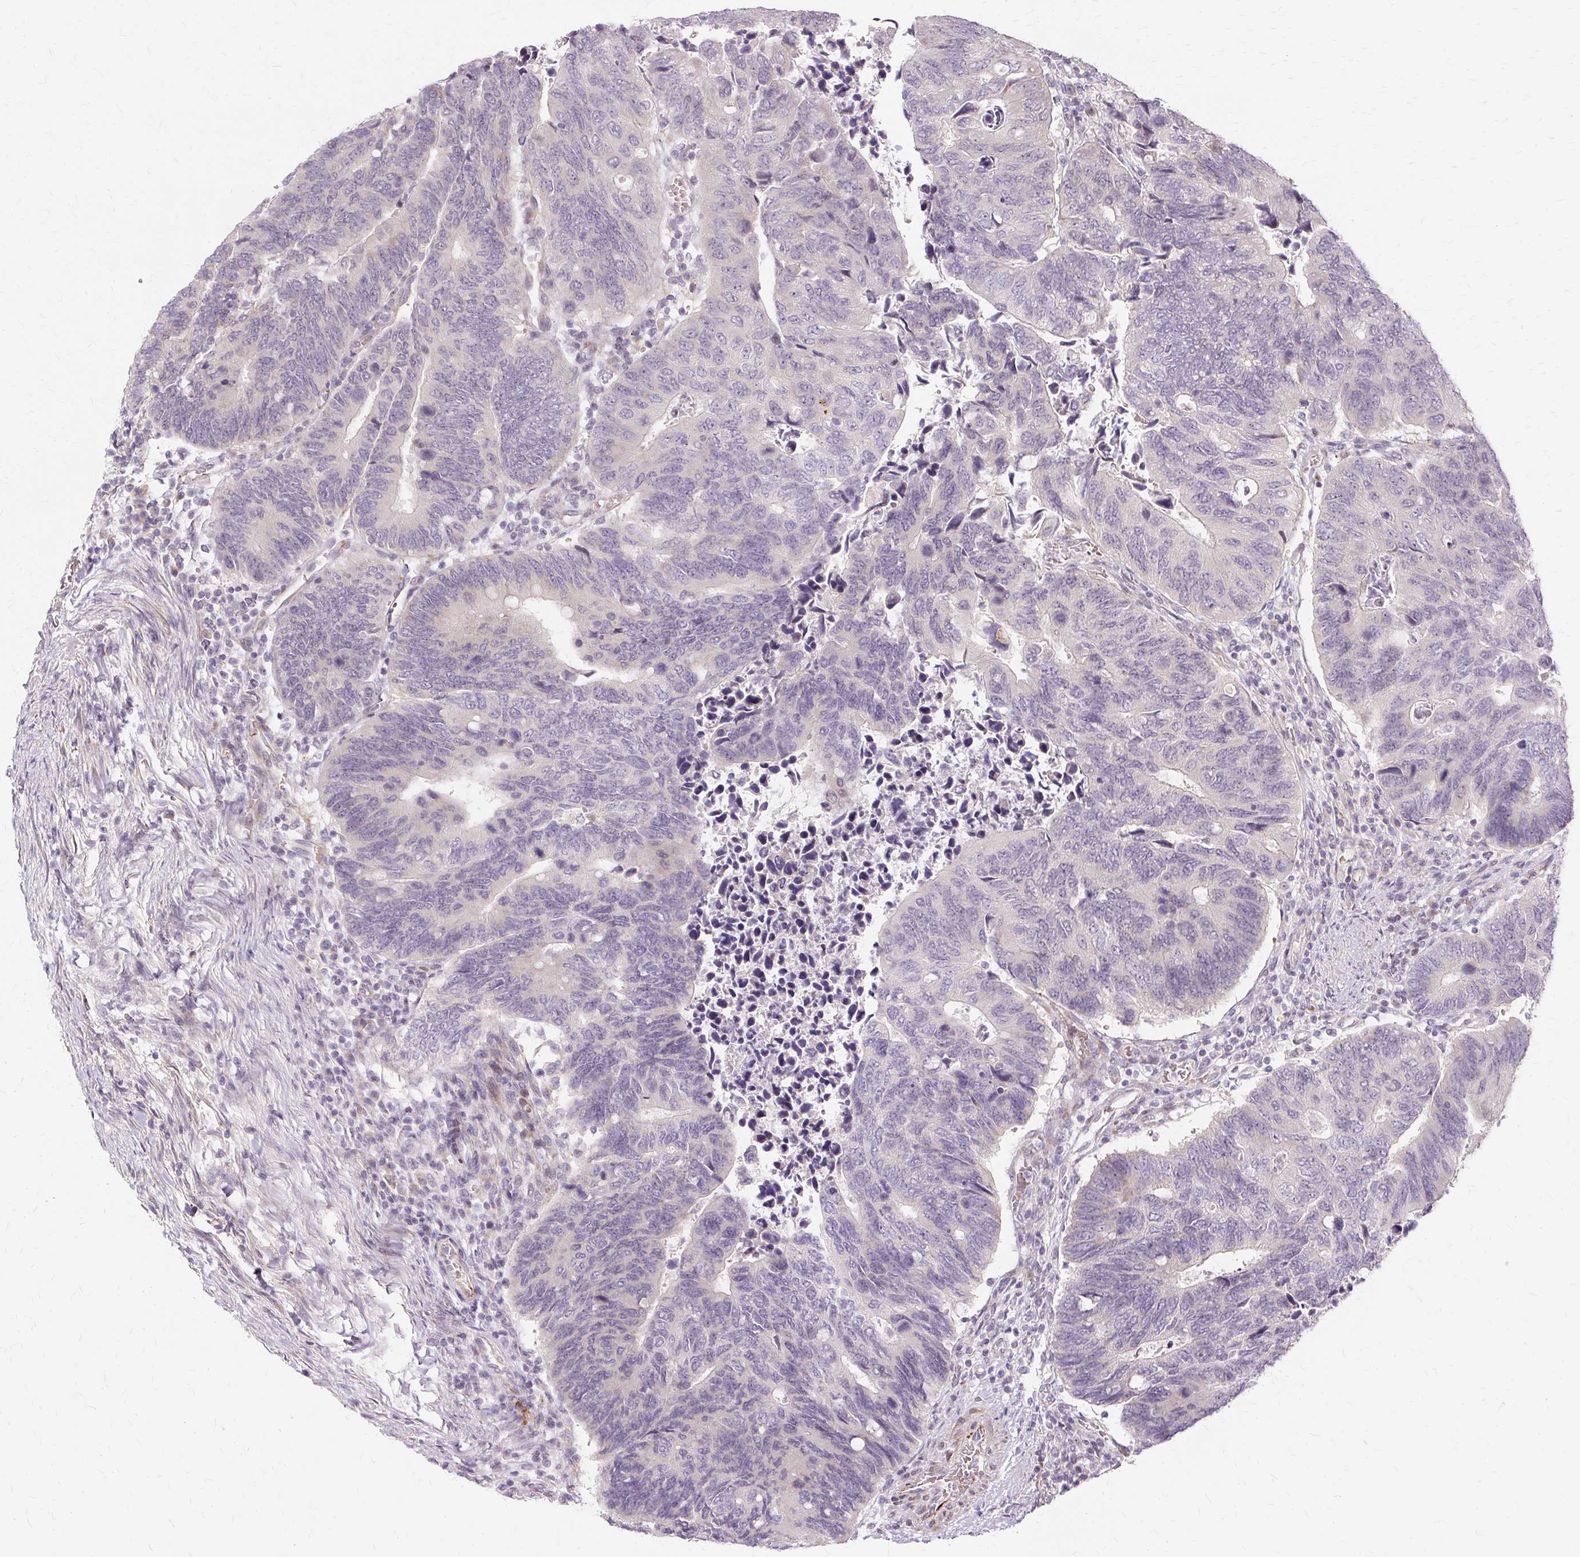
{"staining": {"intensity": "negative", "quantity": "none", "location": "none"}, "tissue": "colorectal cancer", "cell_type": "Tumor cells", "image_type": "cancer", "snomed": [{"axis": "morphology", "description": "Adenocarcinoma, NOS"}, {"axis": "topography", "description": "Colon"}], "caption": "There is no significant expression in tumor cells of colorectal cancer.", "gene": "MMACHC", "patient": {"sex": "male", "age": 87}}